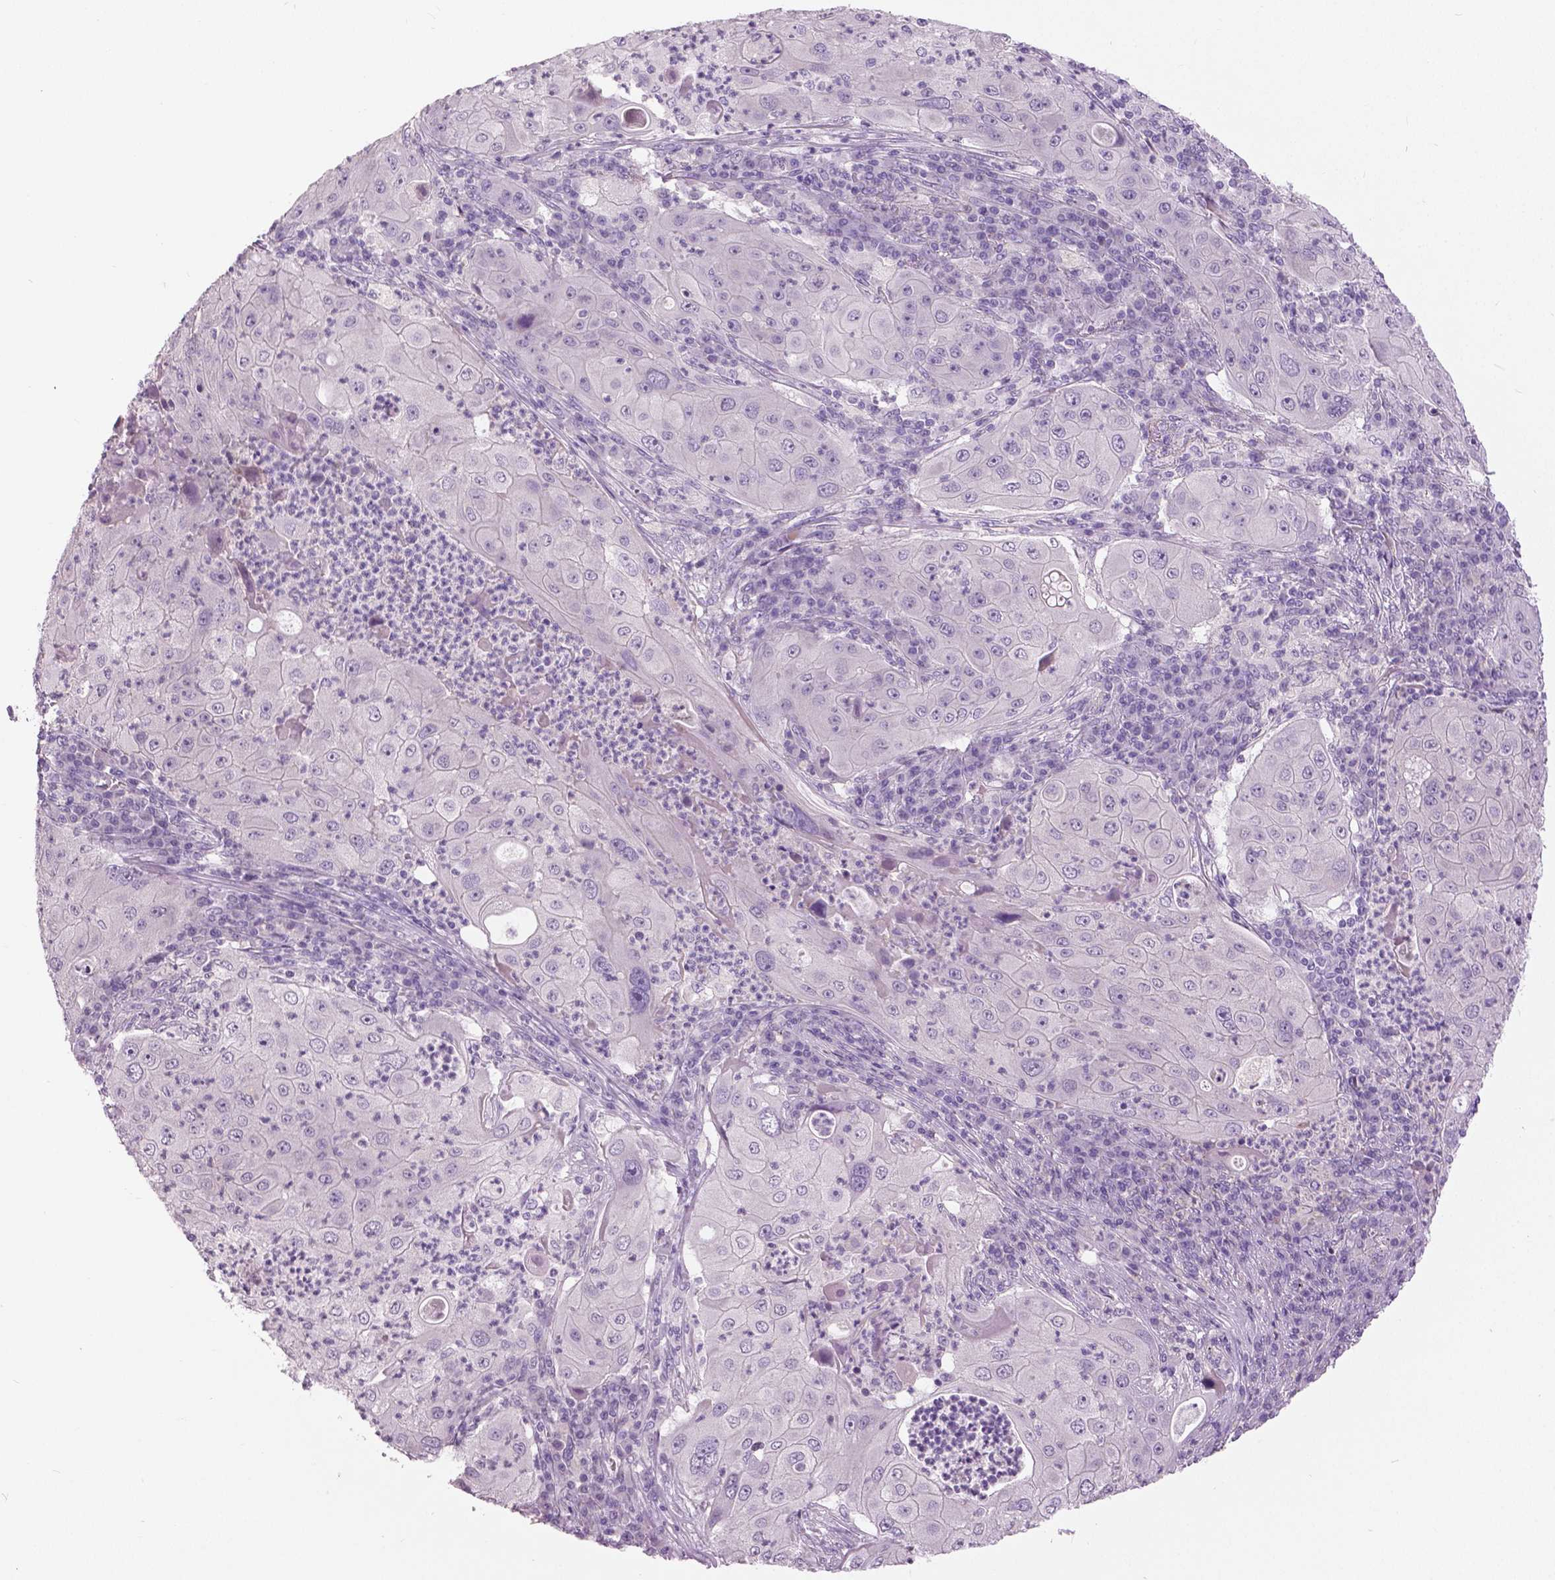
{"staining": {"intensity": "negative", "quantity": "none", "location": "none"}, "tissue": "lung cancer", "cell_type": "Tumor cells", "image_type": "cancer", "snomed": [{"axis": "morphology", "description": "Squamous cell carcinoma, NOS"}, {"axis": "topography", "description": "Lung"}], "caption": "The histopathology image shows no significant staining in tumor cells of lung squamous cell carcinoma. The staining is performed using DAB brown chromogen with nuclei counter-stained in using hematoxylin.", "gene": "GRIN2A", "patient": {"sex": "female", "age": 59}}